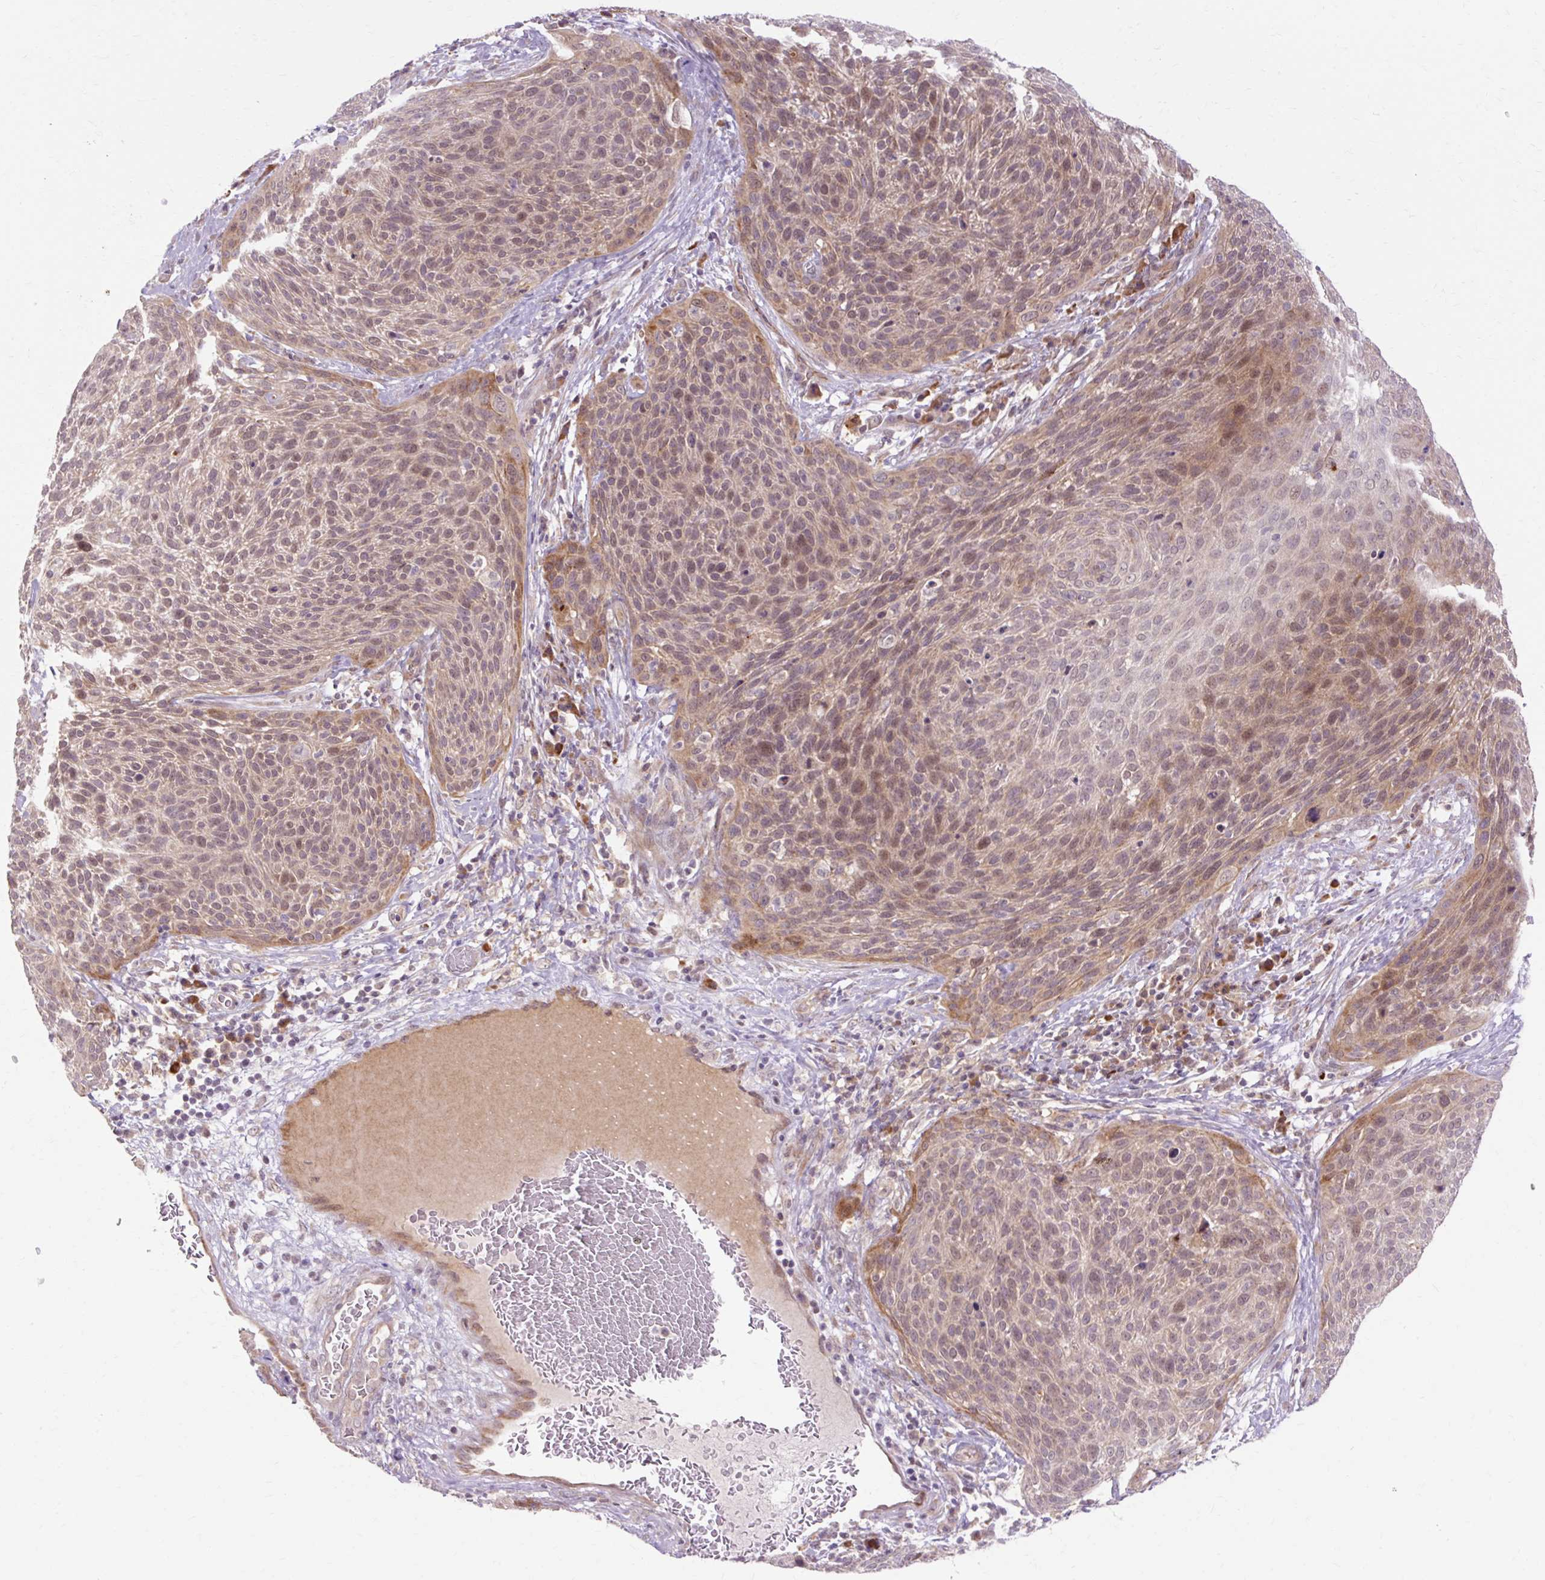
{"staining": {"intensity": "weak", "quantity": ">75%", "location": "cytoplasmic/membranous,nuclear"}, "tissue": "cervical cancer", "cell_type": "Tumor cells", "image_type": "cancer", "snomed": [{"axis": "morphology", "description": "Squamous cell carcinoma, NOS"}, {"axis": "topography", "description": "Cervix"}], "caption": "IHC of human cervical cancer (squamous cell carcinoma) demonstrates low levels of weak cytoplasmic/membranous and nuclear expression in about >75% of tumor cells. (DAB (3,3'-diaminobenzidine) = brown stain, brightfield microscopy at high magnification).", "gene": "GEMIN2", "patient": {"sex": "female", "age": 31}}